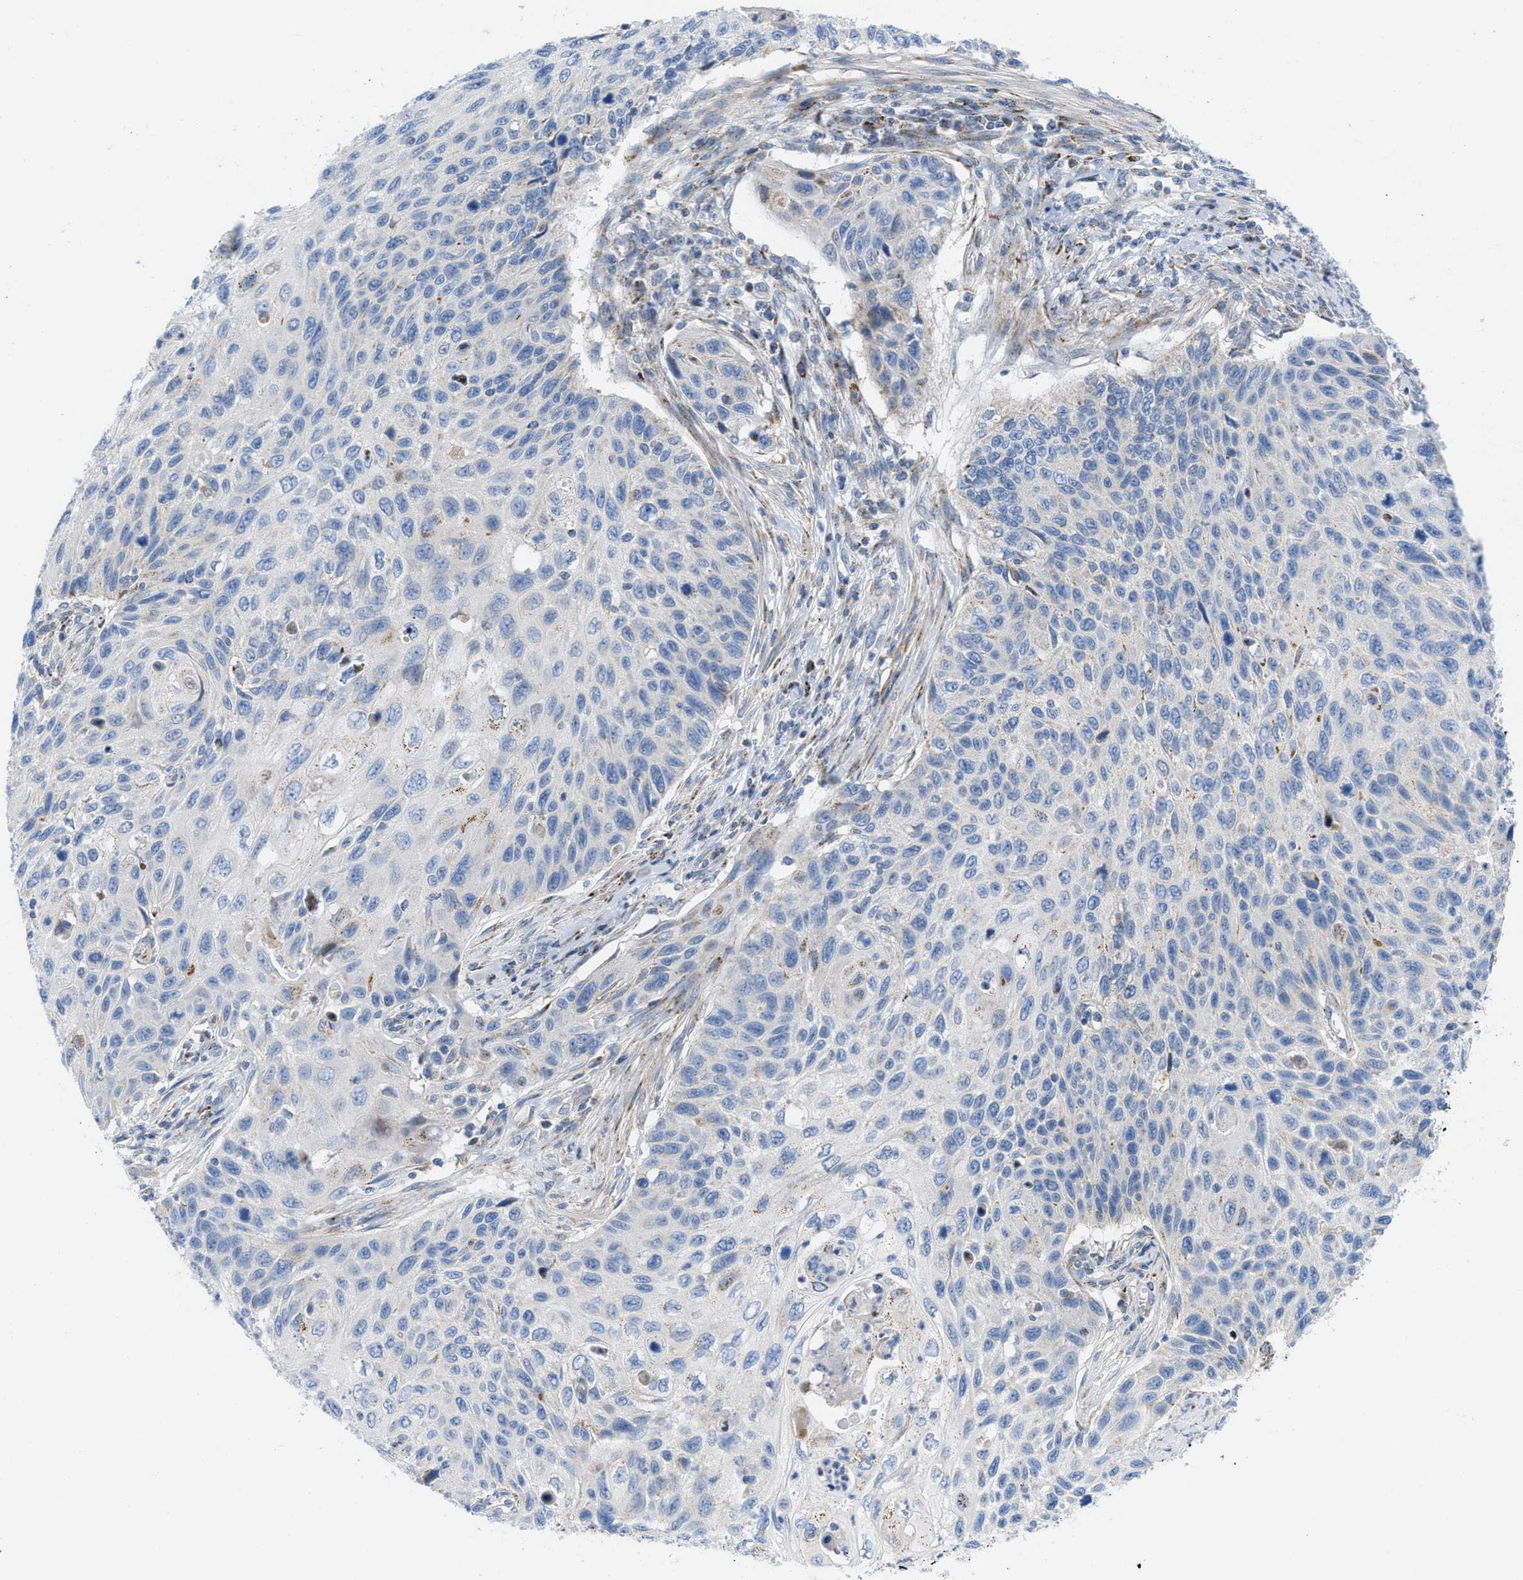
{"staining": {"intensity": "negative", "quantity": "none", "location": "none"}, "tissue": "cervical cancer", "cell_type": "Tumor cells", "image_type": "cancer", "snomed": [{"axis": "morphology", "description": "Squamous cell carcinoma, NOS"}, {"axis": "topography", "description": "Cervix"}], "caption": "Protein analysis of cervical squamous cell carcinoma demonstrates no significant expression in tumor cells. Nuclei are stained in blue.", "gene": "RBBP9", "patient": {"sex": "female", "age": 70}}